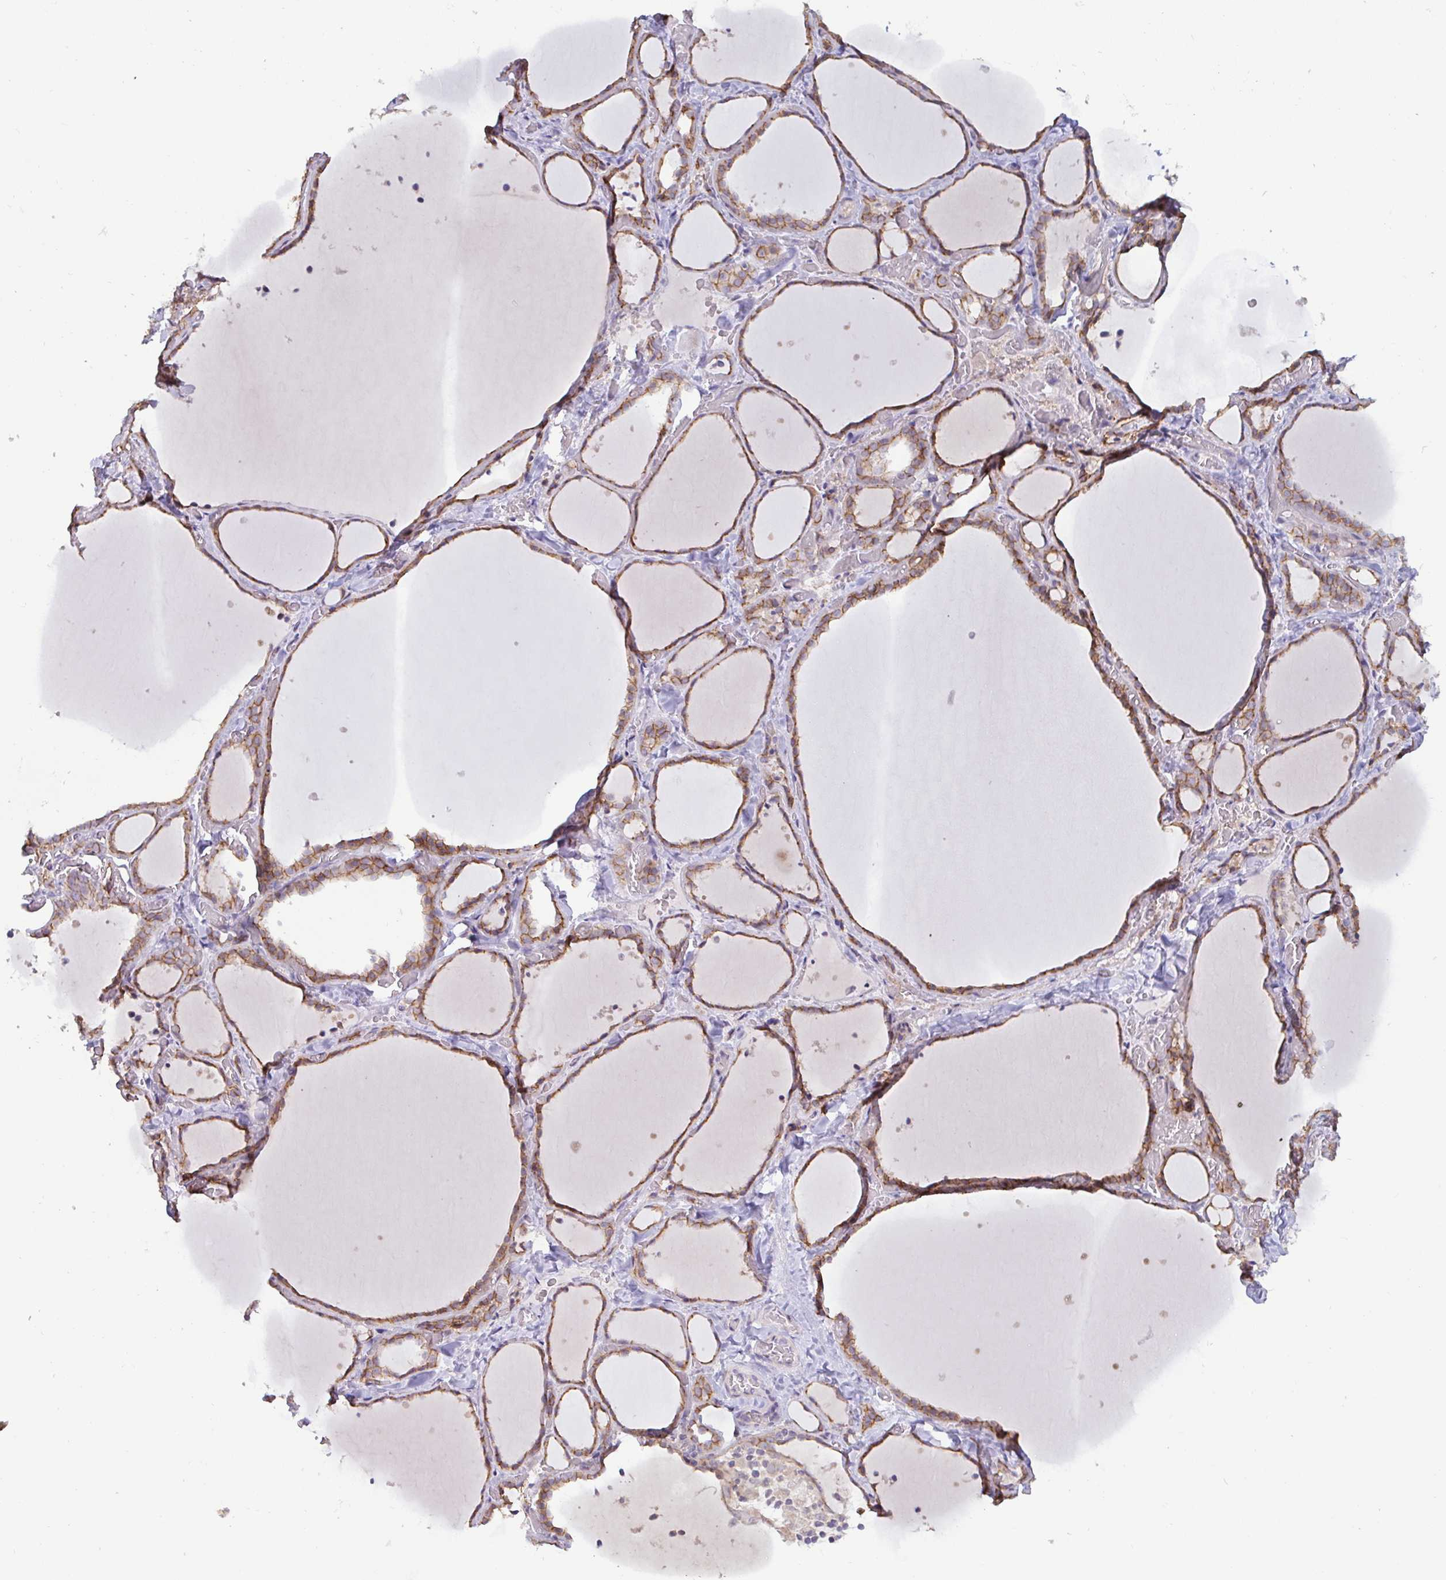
{"staining": {"intensity": "moderate", "quantity": ">75%", "location": "cytoplasmic/membranous"}, "tissue": "thyroid gland", "cell_type": "Glandular cells", "image_type": "normal", "snomed": [{"axis": "morphology", "description": "Normal tissue, NOS"}, {"axis": "topography", "description": "Thyroid gland"}], "caption": "Thyroid gland stained with DAB immunohistochemistry exhibits medium levels of moderate cytoplasmic/membranous positivity in about >75% of glandular cells. The staining was performed using DAB, with brown indicating positive protein expression. Nuclei are stained blue with hematoxylin.", "gene": "GSTM1", "patient": {"sex": "female", "age": 36}}